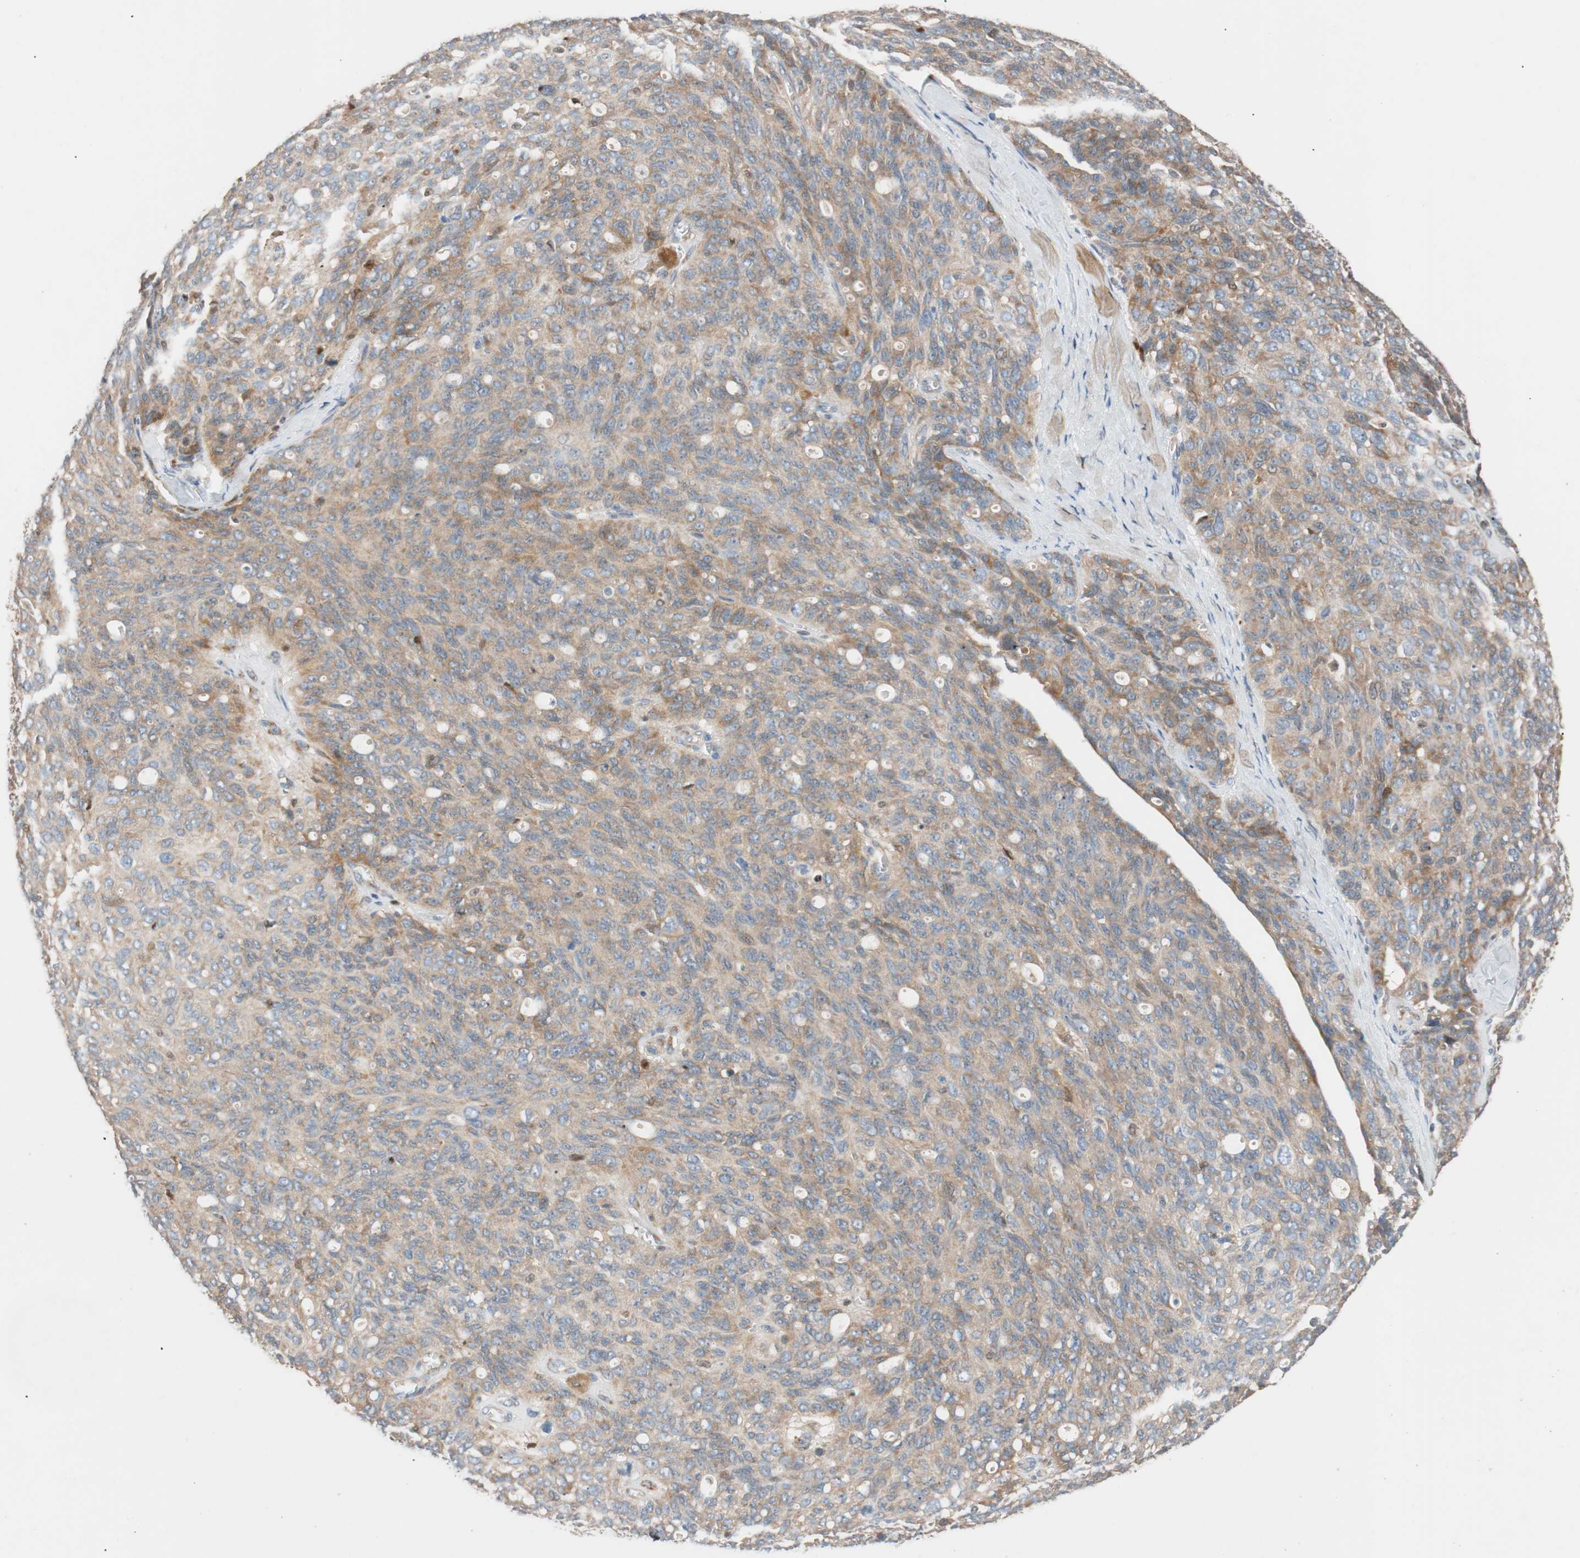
{"staining": {"intensity": "moderate", "quantity": ">75%", "location": "cytoplasmic/membranous"}, "tissue": "ovarian cancer", "cell_type": "Tumor cells", "image_type": "cancer", "snomed": [{"axis": "morphology", "description": "Carcinoma, endometroid"}, {"axis": "topography", "description": "Ovary"}], "caption": "Immunohistochemical staining of human endometroid carcinoma (ovarian) displays medium levels of moderate cytoplasmic/membranous protein staining in about >75% of tumor cells. (IHC, brightfield microscopy, high magnification).", "gene": "FAAH", "patient": {"sex": "female", "age": 60}}